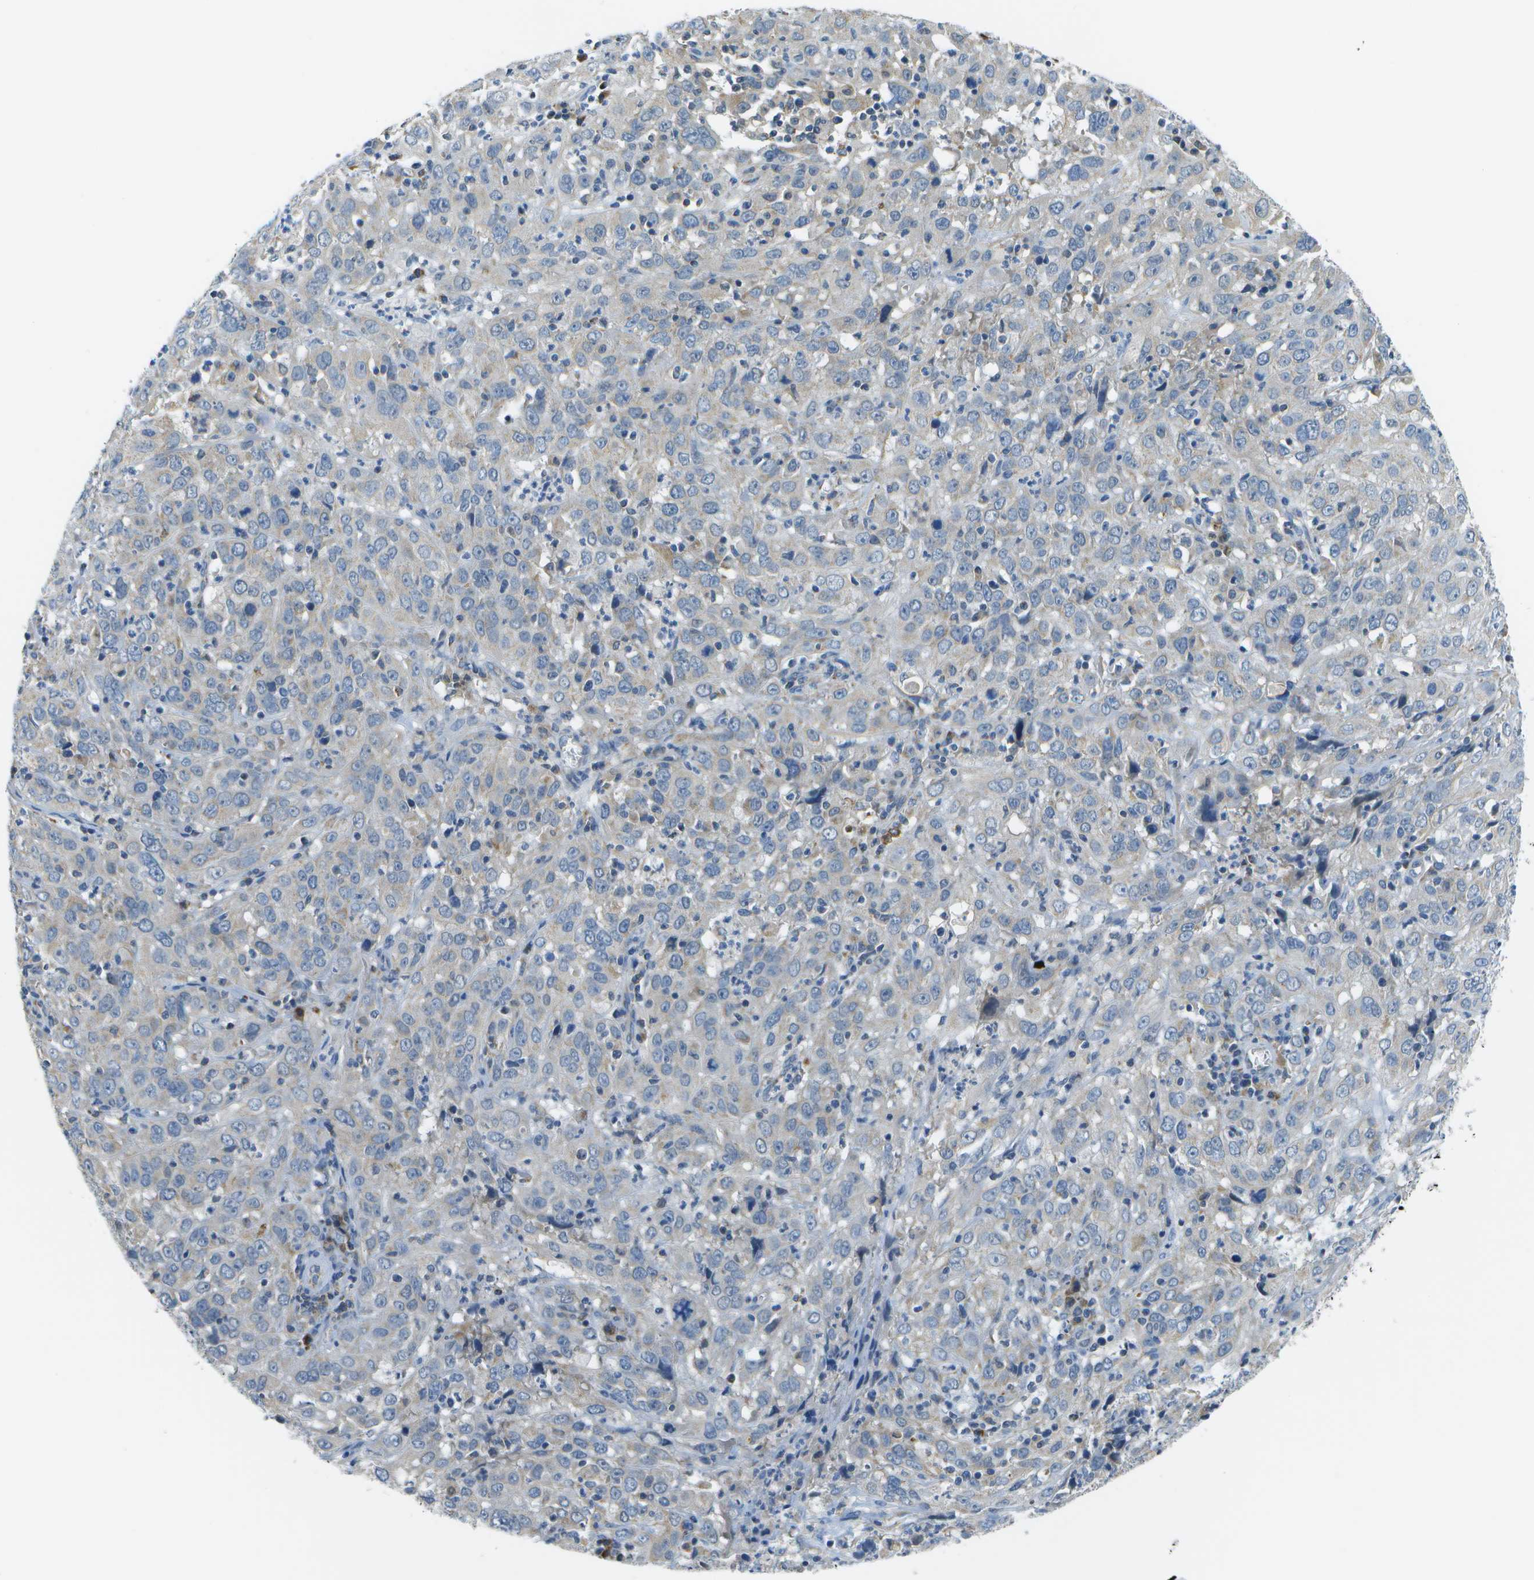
{"staining": {"intensity": "weak", "quantity": "<25%", "location": "cytoplasmic/membranous"}, "tissue": "cervical cancer", "cell_type": "Tumor cells", "image_type": "cancer", "snomed": [{"axis": "morphology", "description": "Squamous cell carcinoma, NOS"}, {"axis": "topography", "description": "Cervix"}], "caption": "The micrograph demonstrates no significant expression in tumor cells of cervical squamous cell carcinoma.", "gene": "PTGIS", "patient": {"sex": "female", "age": 32}}